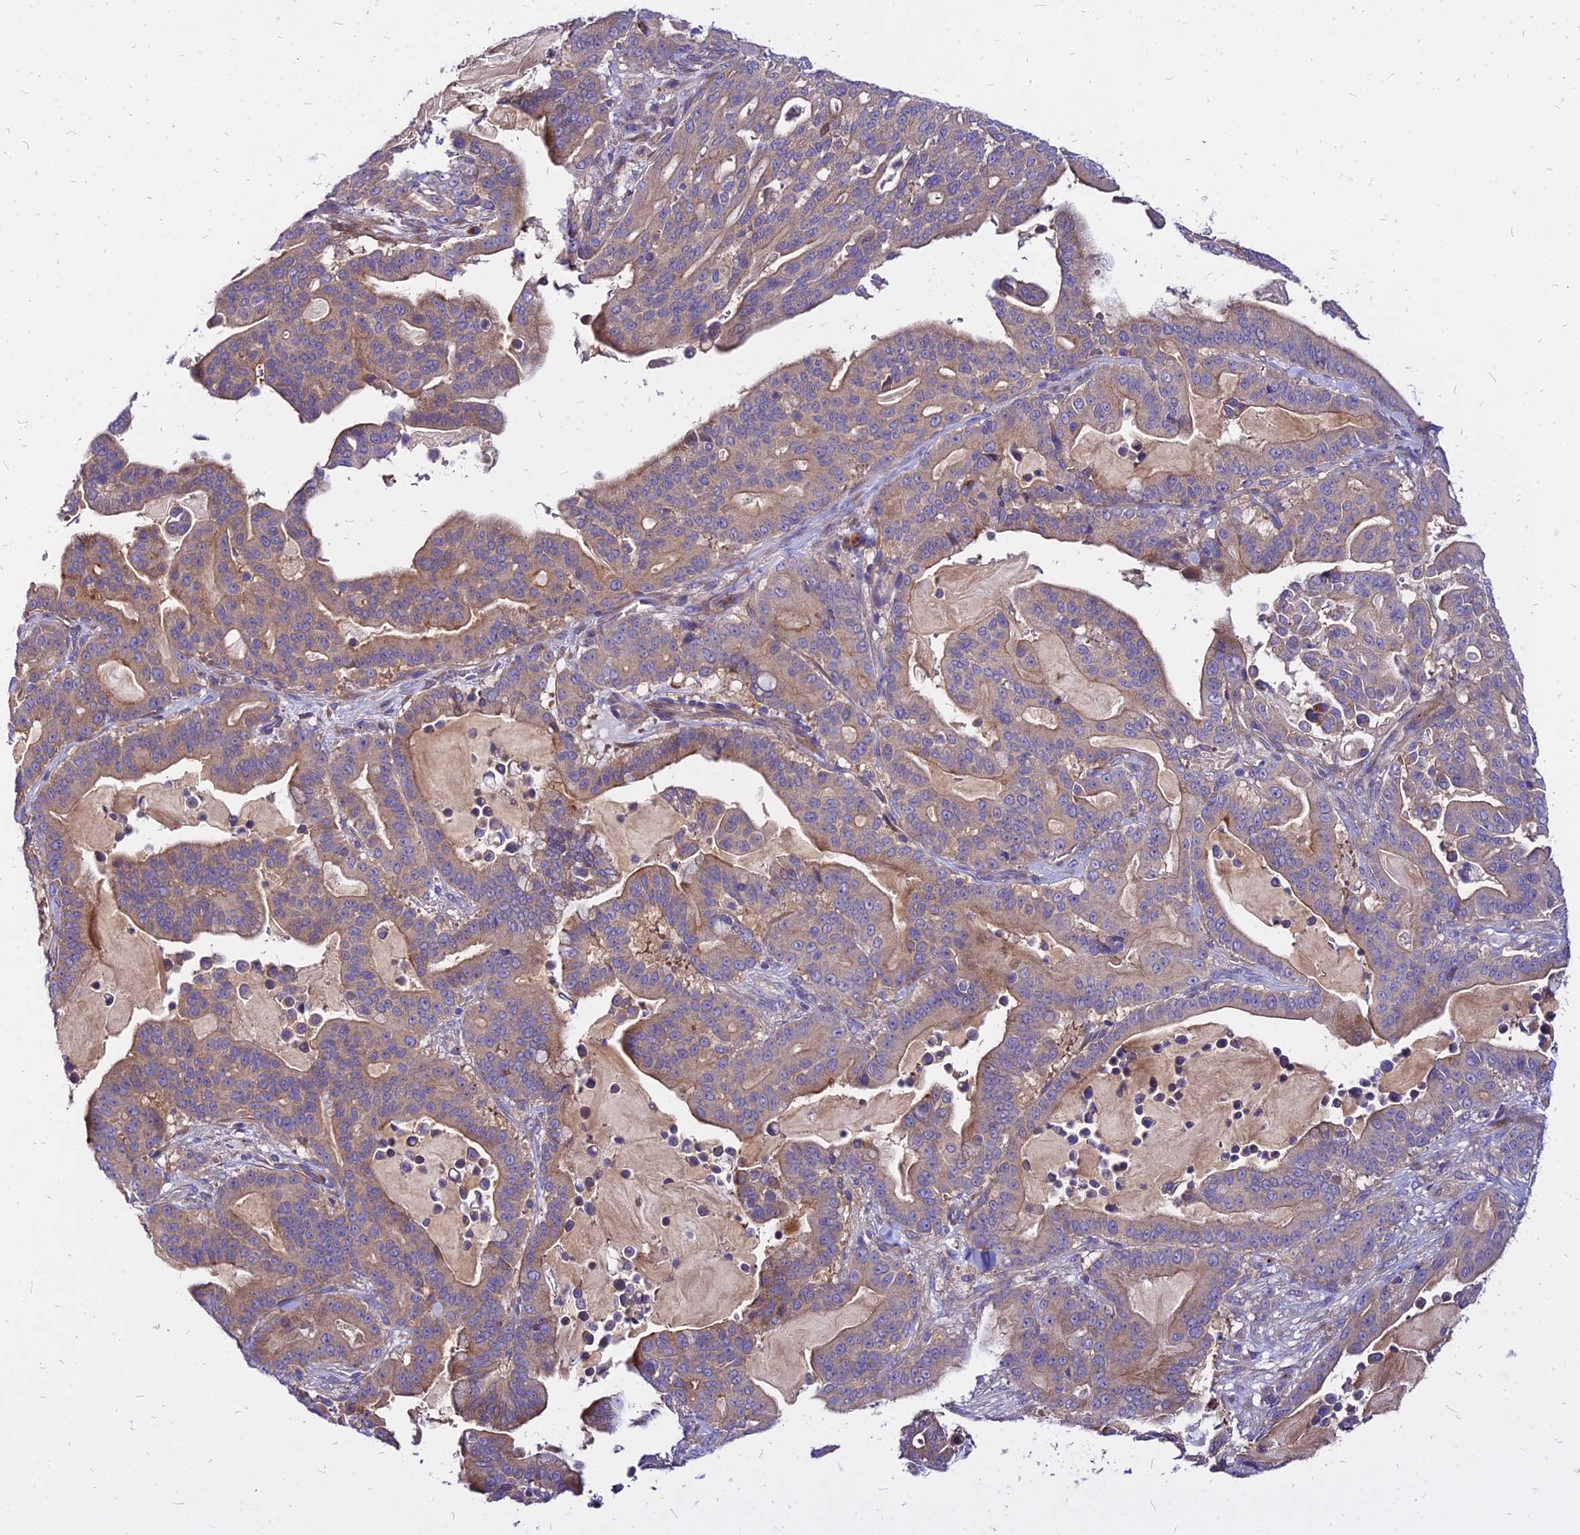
{"staining": {"intensity": "weak", "quantity": ">75%", "location": "cytoplasmic/membranous"}, "tissue": "pancreatic cancer", "cell_type": "Tumor cells", "image_type": "cancer", "snomed": [{"axis": "morphology", "description": "Adenocarcinoma, NOS"}, {"axis": "topography", "description": "Pancreas"}], "caption": "Pancreatic cancer stained with immunohistochemistry (IHC) demonstrates weak cytoplasmic/membranous expression in about >75% of tumor cells.", "gene": "COMMD10", "patient": {"sex": "male", "age": 63}}